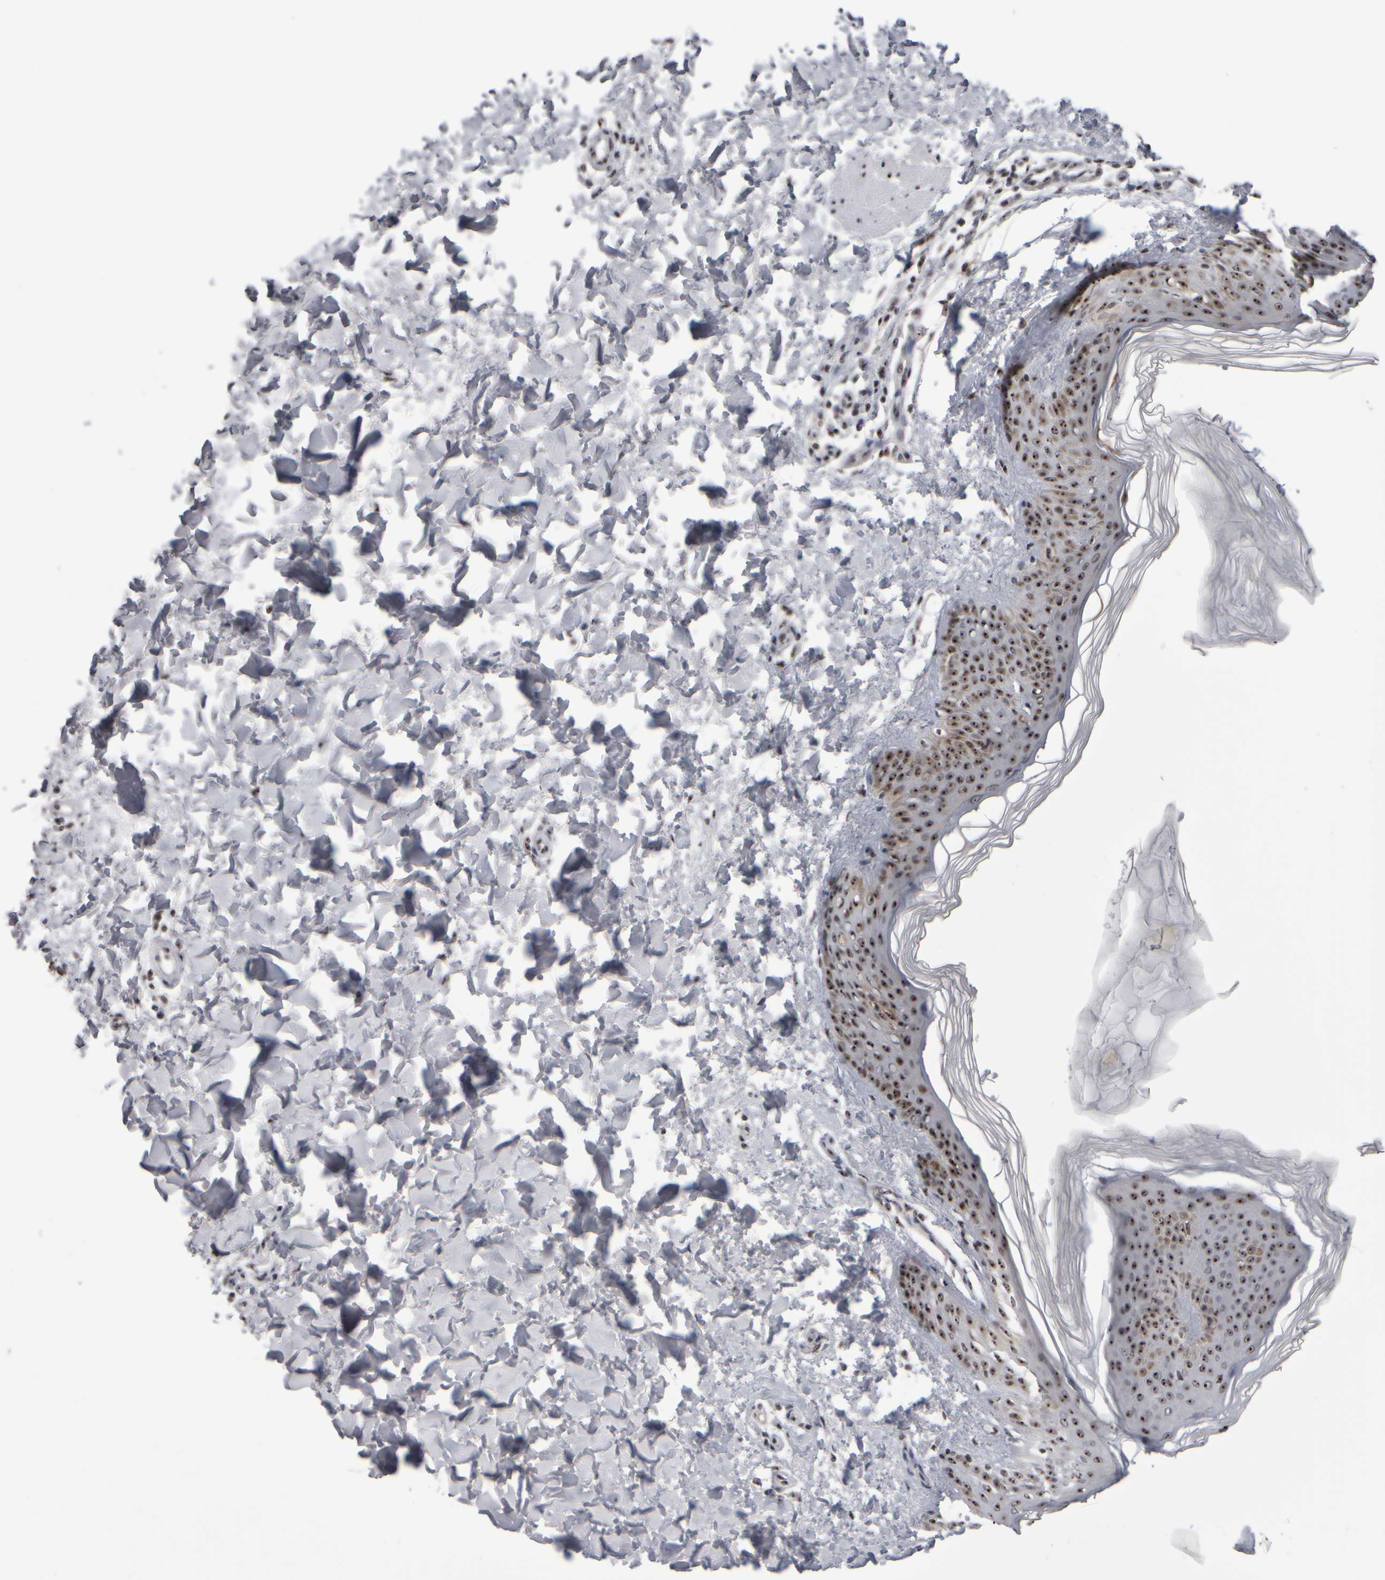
{"staining": {"intensity": "moderate", "quantity": ">75%", "location": "nuclear"}, "tissue": "skin", "cell_type": "Fibroblasts", "image_type": "normal", "snomed": [{"axis": "morphology", "description": "Normal tissue, NOS"}, {"axis": "morphology", "description": "Neoplasm, benign, NOS"}, {"axis": "topography", "description": "Skin"}, {"axis": "topography", "description": "Soft tissue"}], "caption": "Immunohistochemistry (DAB (3,3'-diaminobenzidine)) staining of normal human skin displays moderate nuclear protein staining in about >75% of fibroblasts. (brown staining indicates protein expression, while blue staining denotes nuclei).", "gene": "SURF6", "patient": {"sex": "male", "age": 26}}